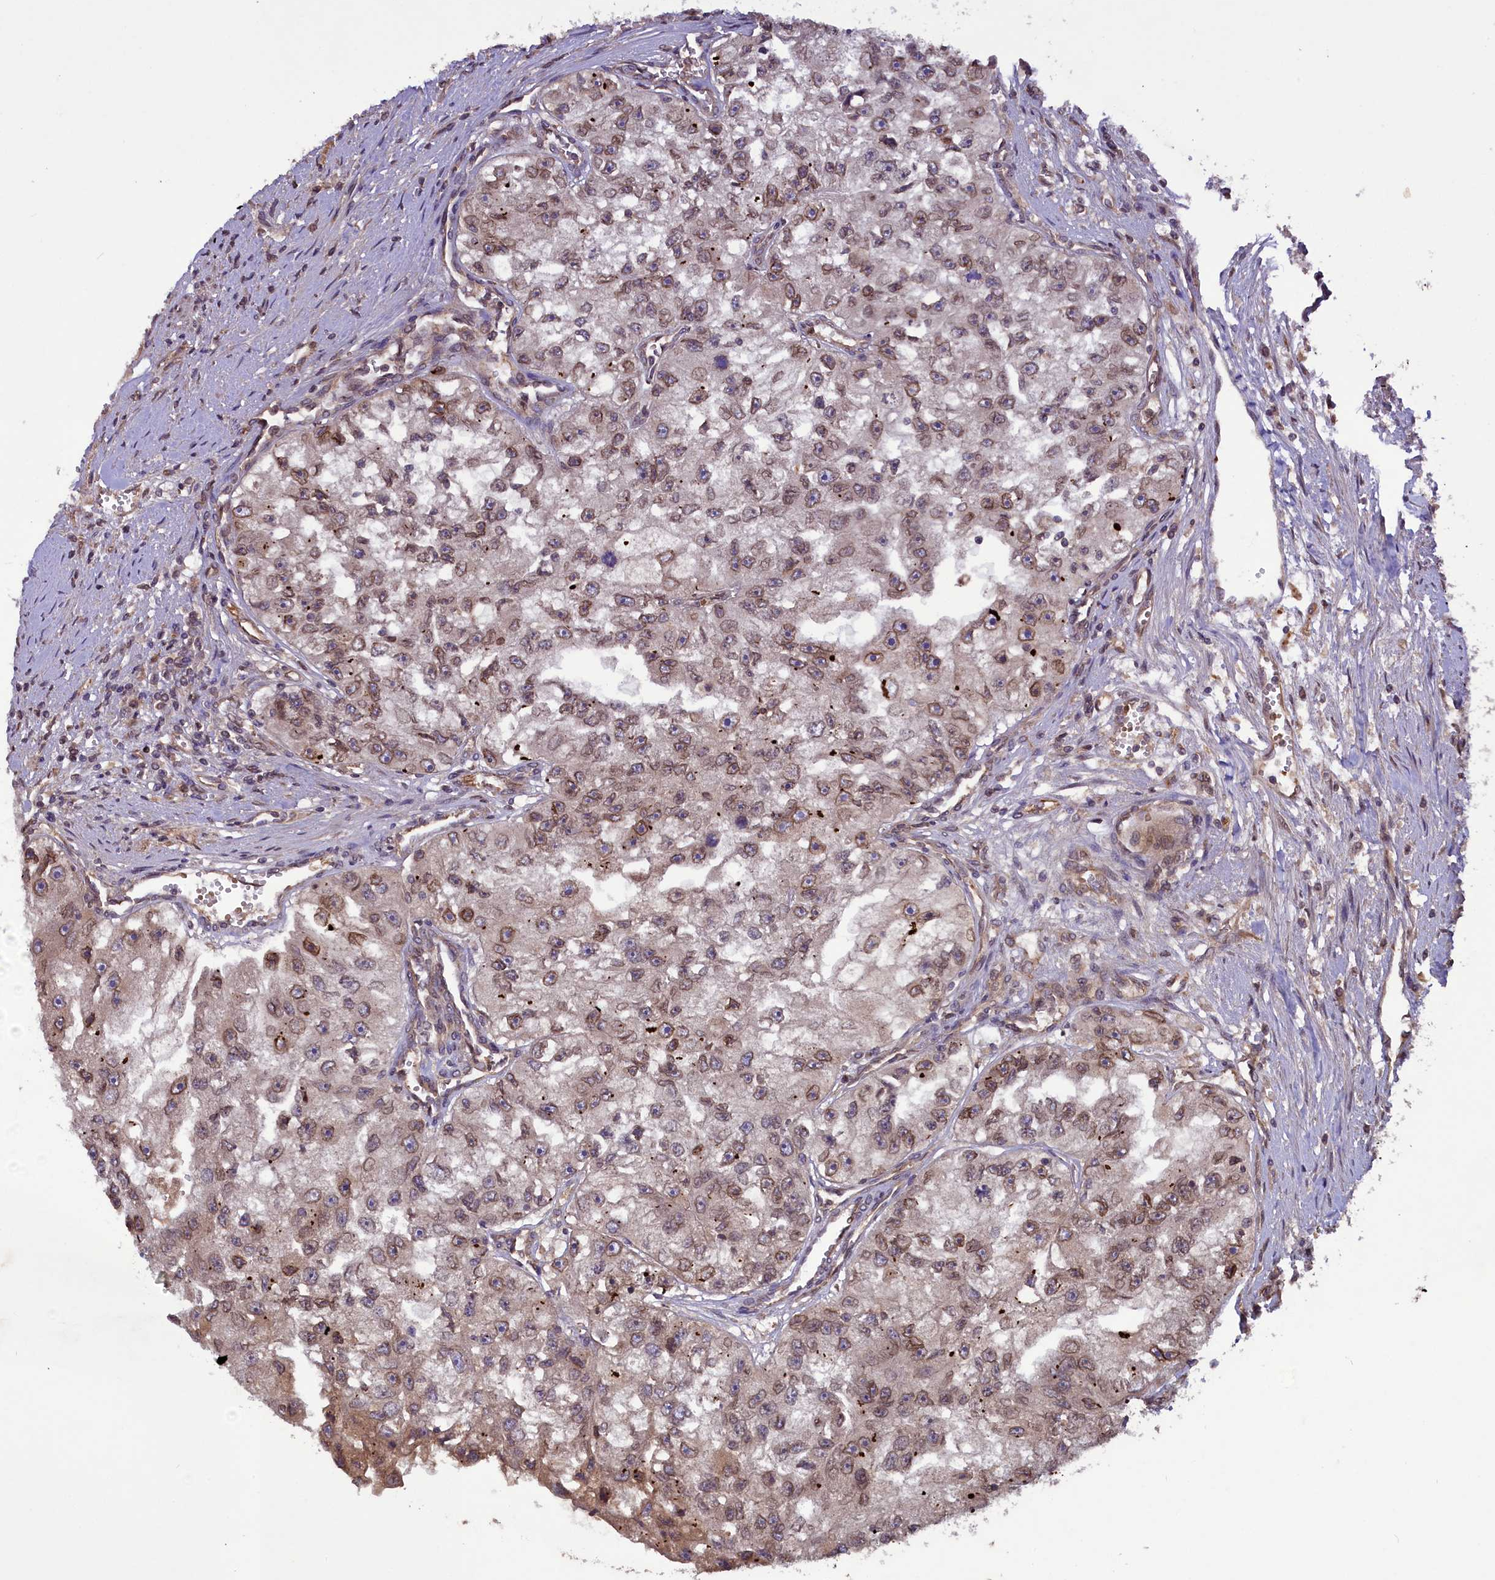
{"staining": {"intensity": "weak", "quantity": ">75%", "location": "cytoplasmic/membranous,nuclear"}, "tissue": "renal cancer", "cell_type": "Tumor cells", "image_type": "cancer", "snomed": [{"axis": "morphology", "description": "Adenocarcinoma, NOS"}, {"axis": "topography", "description": "Kidney"}], "caption": "A micrograph of renal cancer stained for a protein exhibits weak cytoplasmic/membranous and nuclear brown staining in tumor cells.", "gene": "CCDC125", "patient": {"sex": "male", "age": 63}}